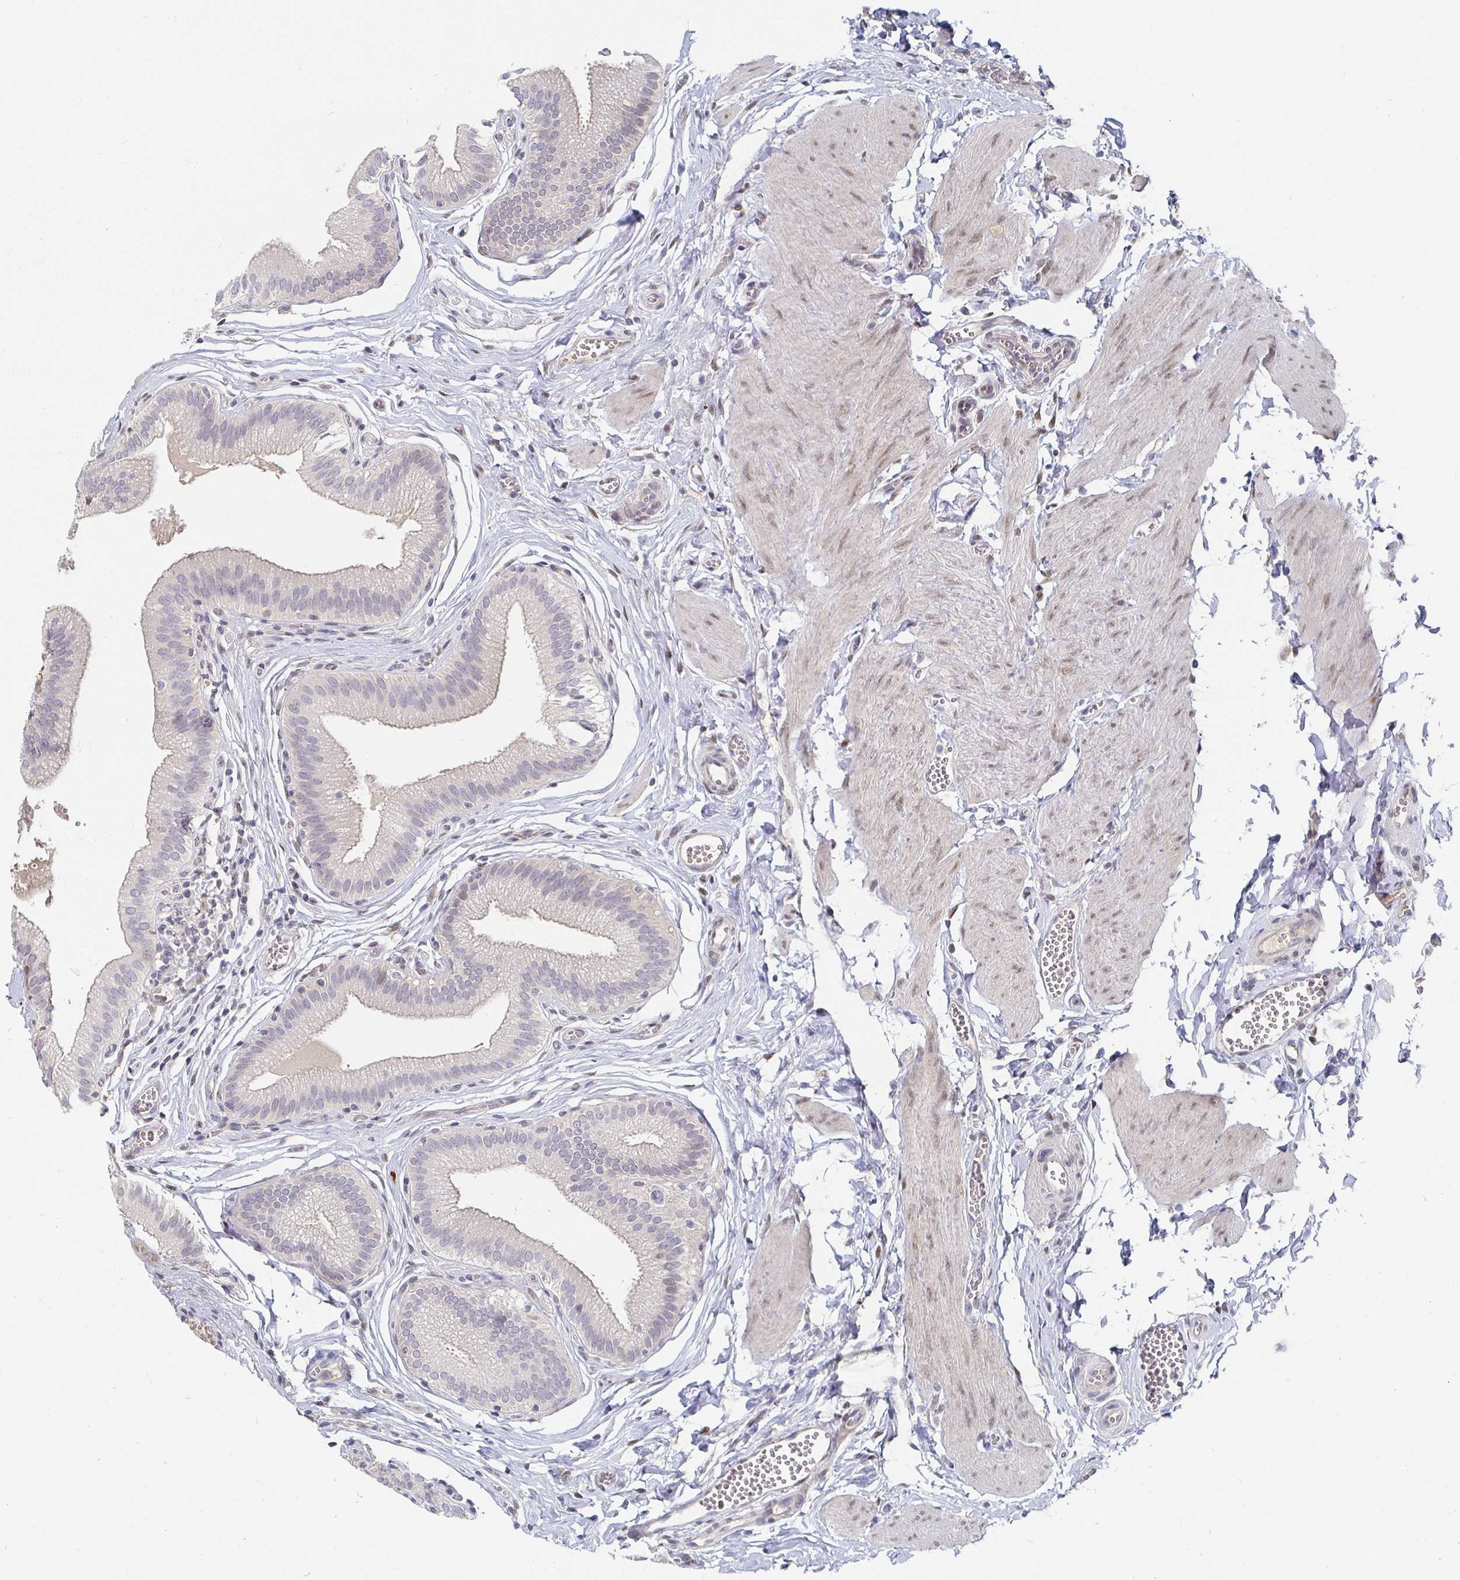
{"staining": {"intensity": "negative", "quantity": "none", "location": "none"}, "tissue": "gallbladder", "cell_type": "Glandular cells", "image_type": "normal", "snomed": [{"axis": "morphology", "description": "Normal tissue, NOS"}, {"axis": "topography", "description": "Gallbladder"}, {"axis": "topography", "description": "Peripheral nerve tissue"}], "caption": "Immunohistochemistry (IHC) image of unremarkable gallbladder: gallbladder stained with DAB displays no significant protein positivity in glandular cells.", "gene": "MEIS1", "patient": {"sex": "male", "age": 17}}